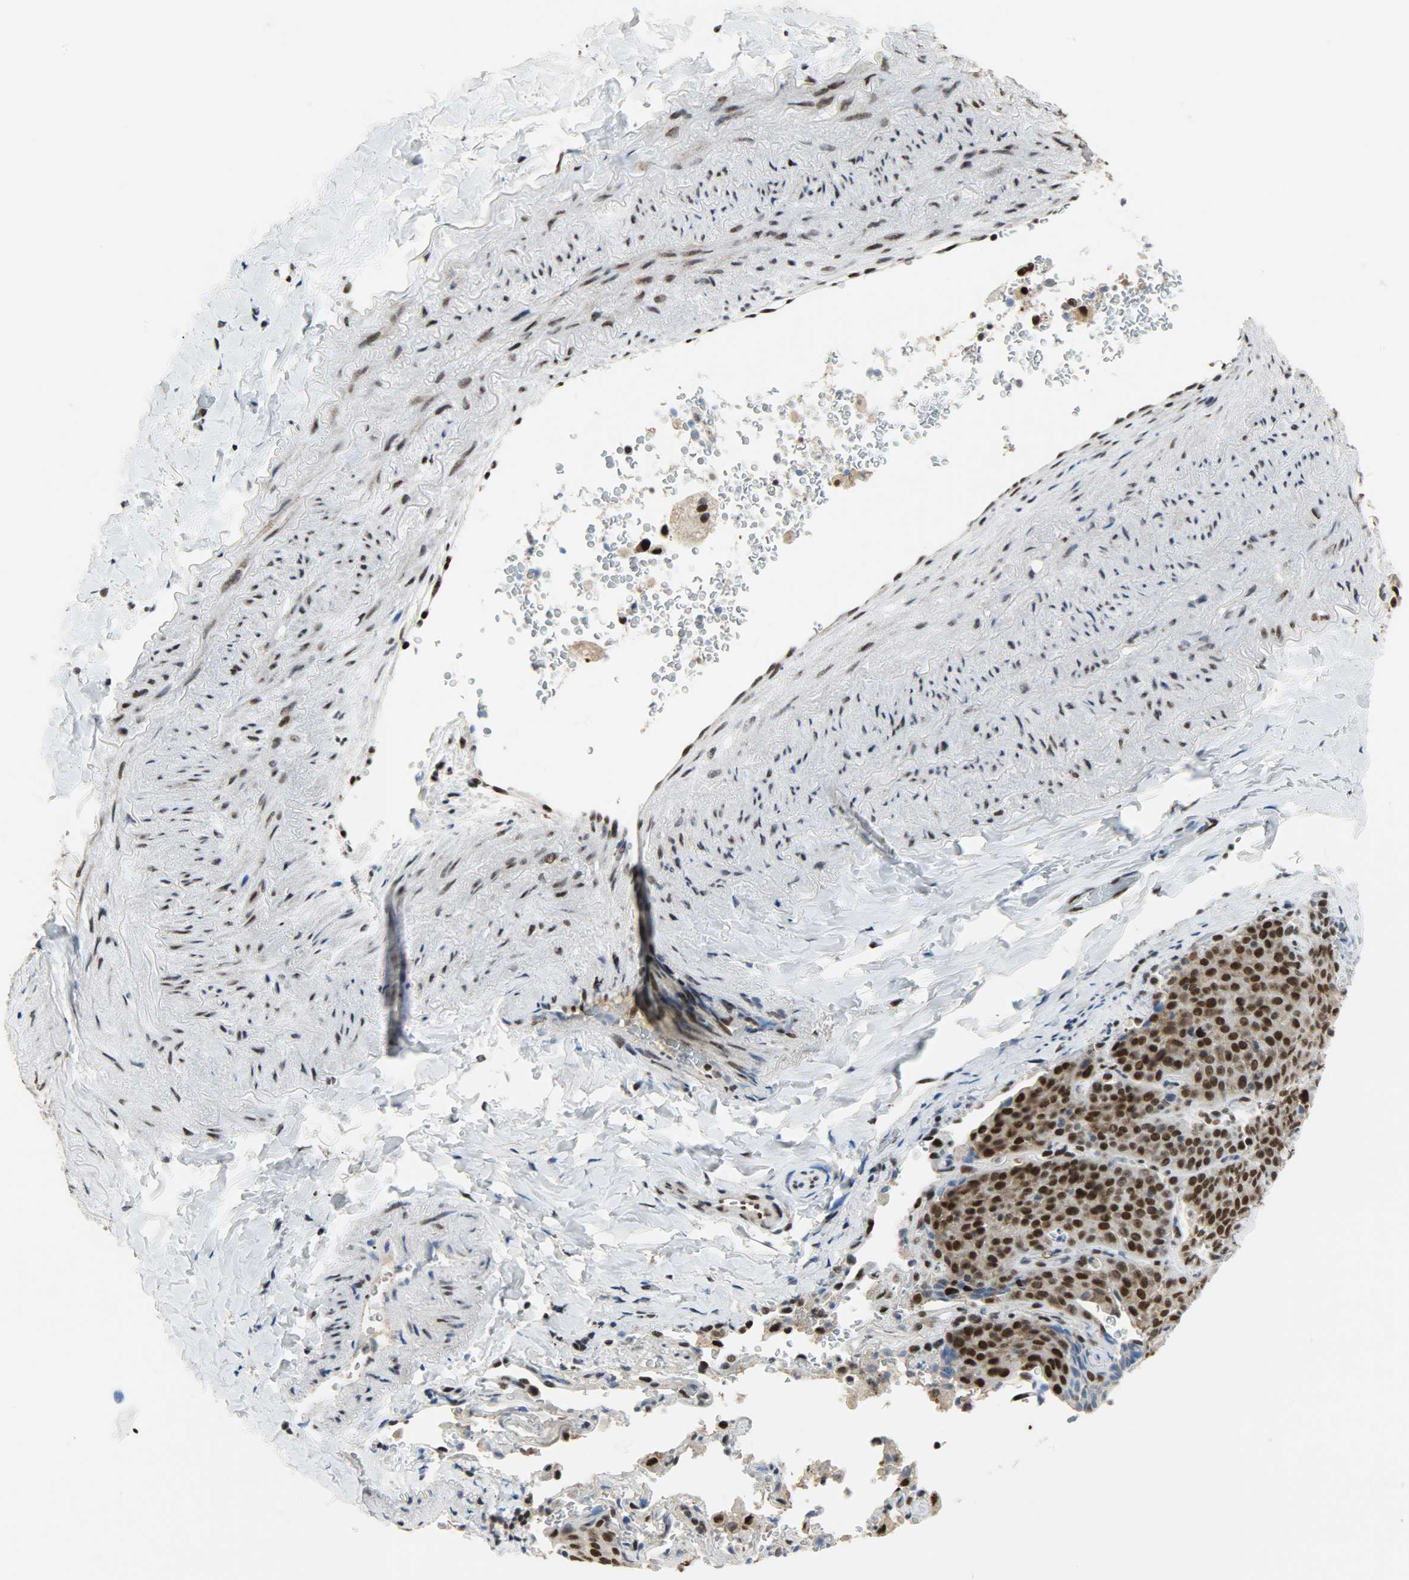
{"staining": {"intensity": "strong", "quantity": ">75%", "location": "cytoplasmic/membranous,nuclear"}, "tissue": "lung cancer", "cell_type": "Tumor cells", "image_type": "cancer", "snomed": [{"axis": "morphology", "description": "Squamous cell carcinoma, NOS"}, {"axis": "topography", "description": "Lung"}], "caption": "A high-resolution micrograph shows immunohistochemistry staining of lung cancer, which reveals strong cytoplasmic/membranous and nuclear staining in about >75% of tumor cells.", "gene": "SSB", "patient": {"sex": "male", "age": 54}}